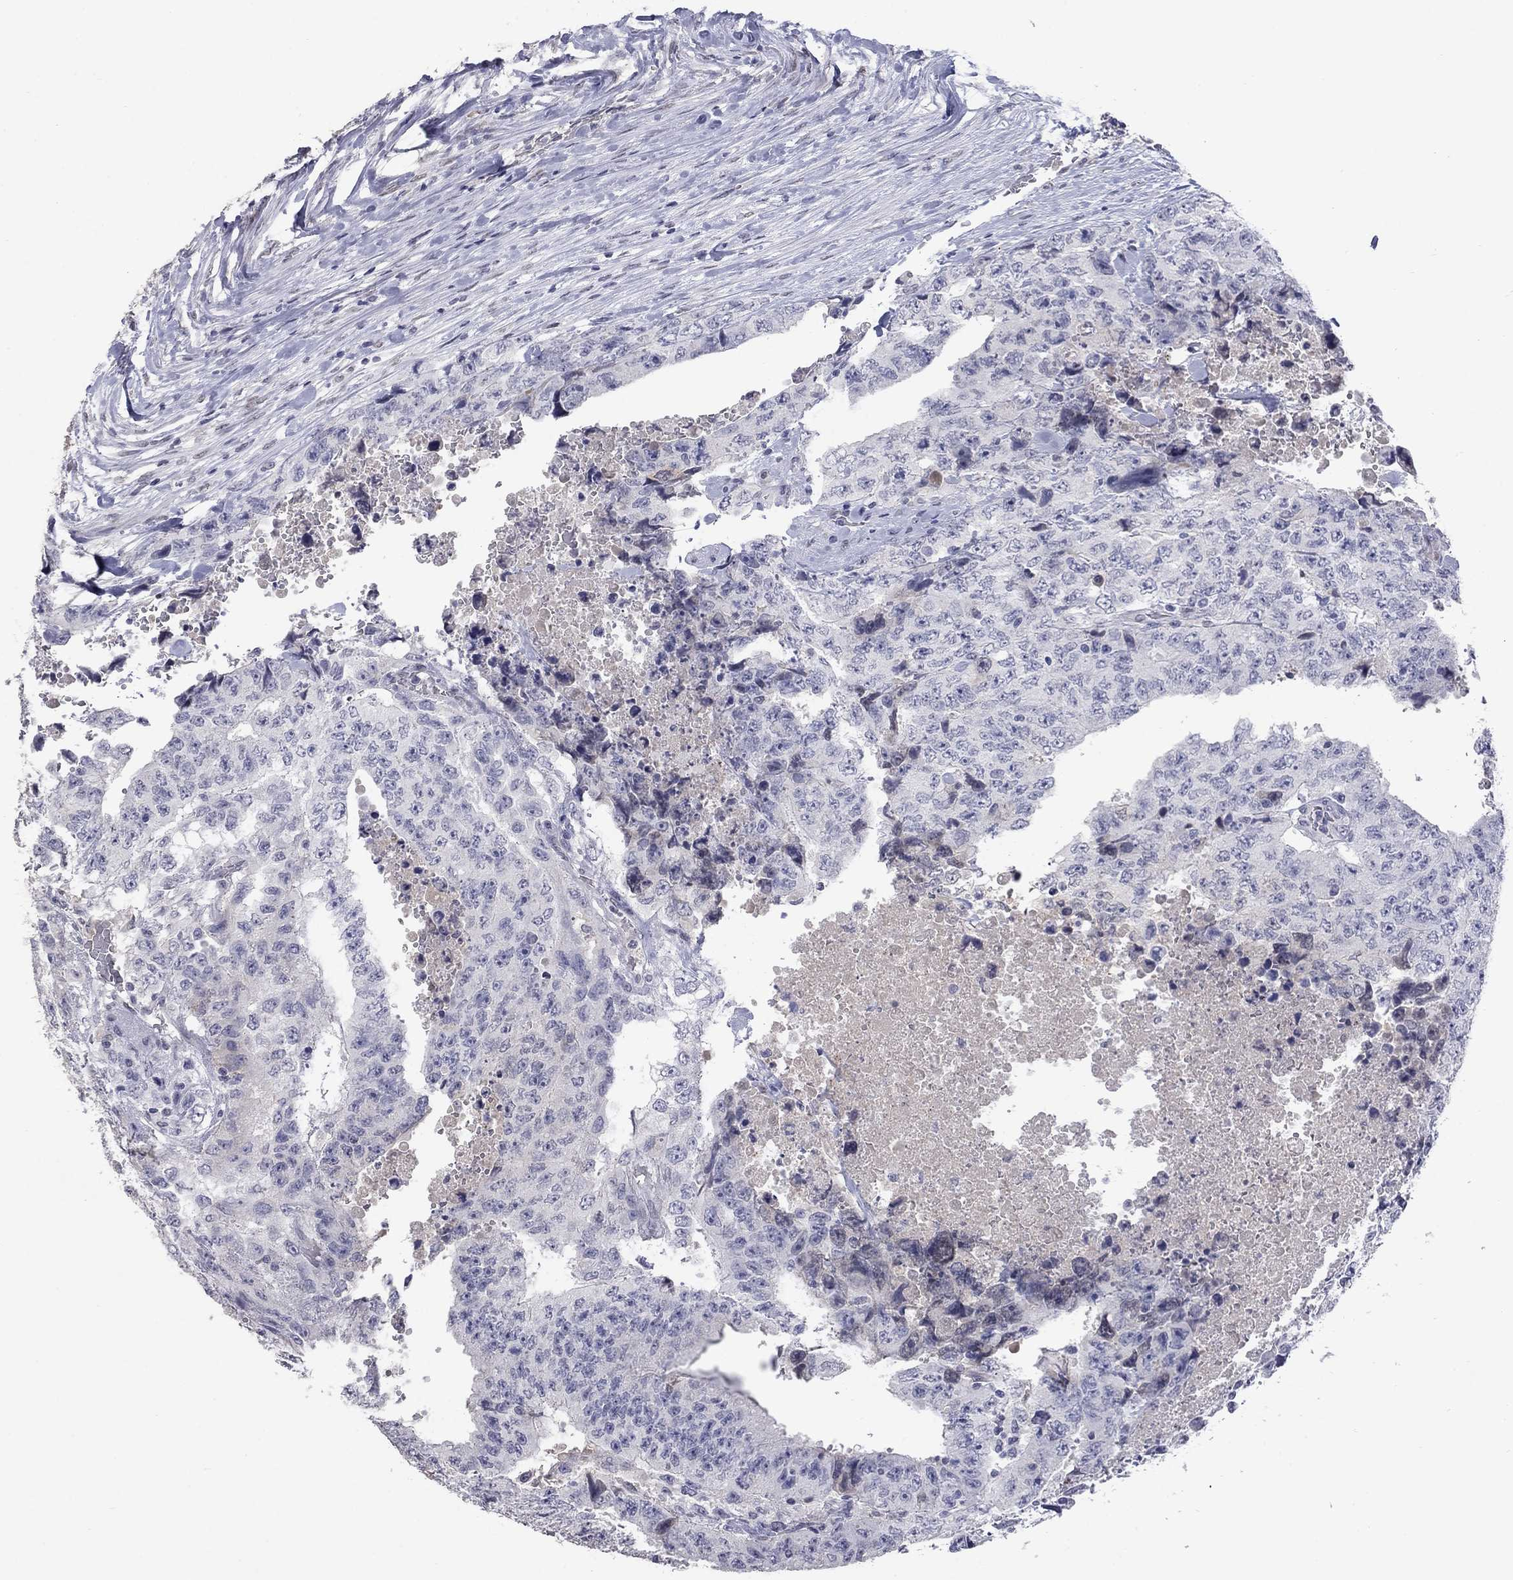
{"staining": {"intensity": "negative", "quantity": "none", "location": "none"}, "tissue": "testis cancer", "cell_type": "Tumor cells", "image_type": "cancer", "snomed": [{"axis": "morphology", "description": "Carcinoma, Embryonal, NOS"}, {"axis": "topography", "description": "Testis"}], "caption": "Tumor cells show no significant expression in testis cancer.", "gene": "SLC51A", "patient": {"sex": "male", "age": 24}}